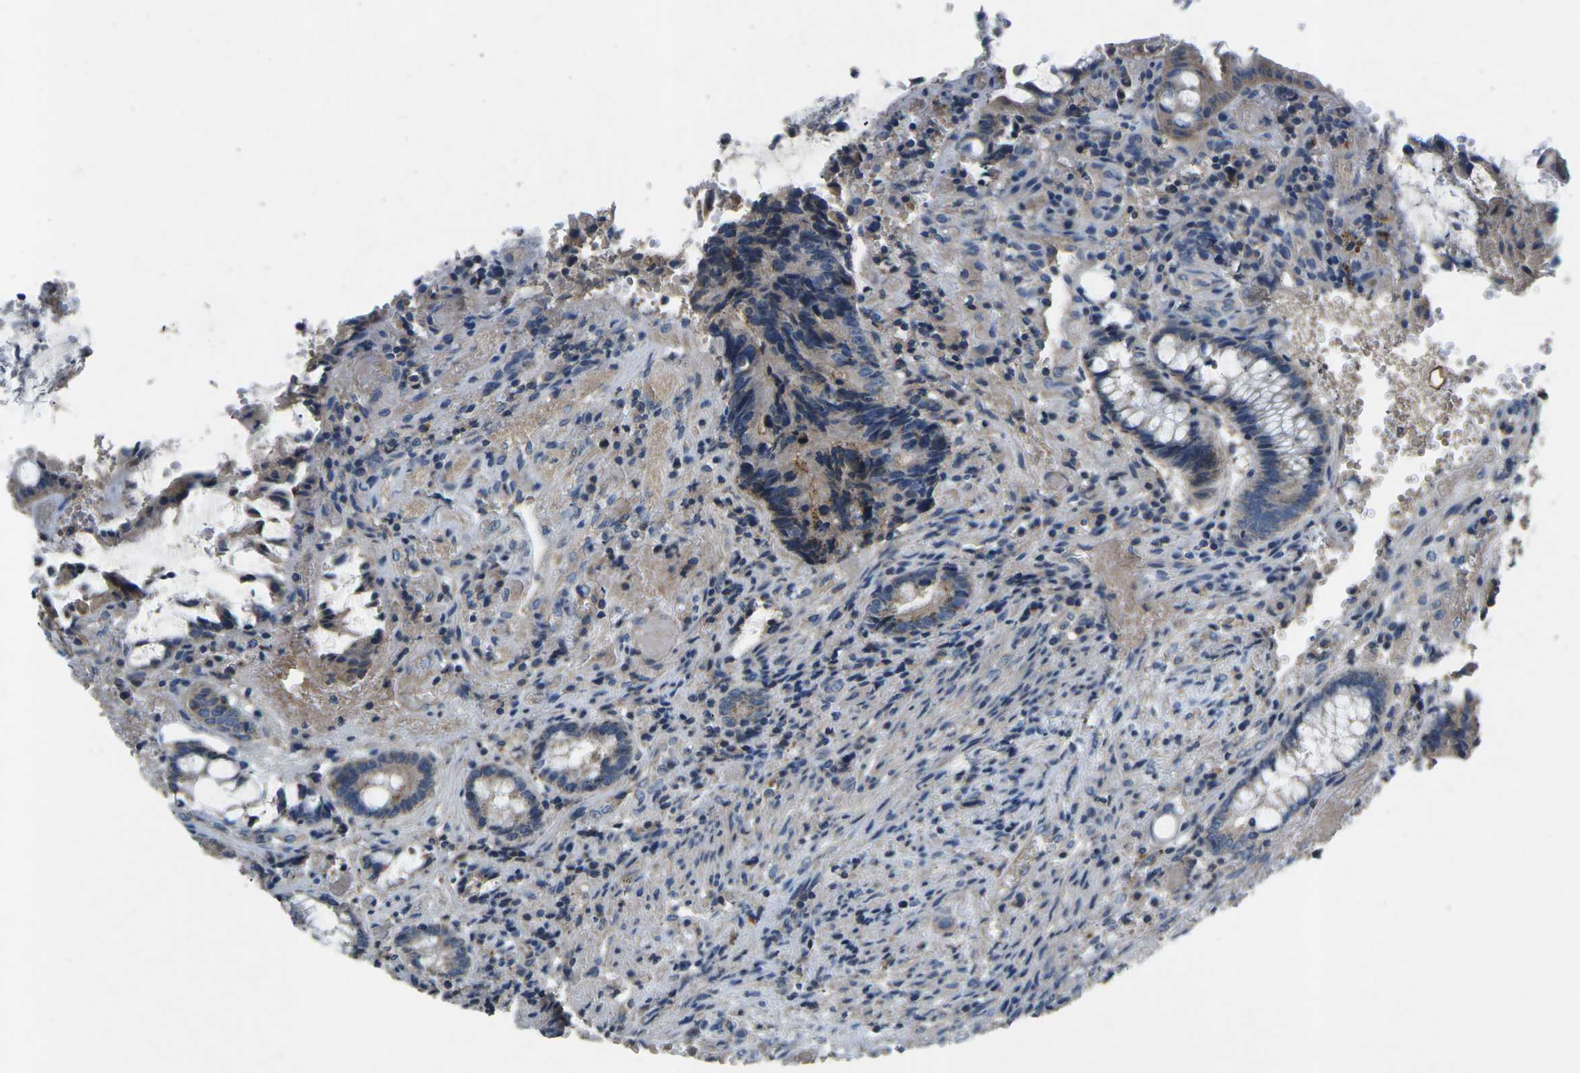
{"staining": {"intensity": "weak", "quantity": "<25%", "location": "cytoplasmic/membranous"}, "tissue": "colorectal cancer", "cell_type": "Tumor cells", "image_type": "cancer", "snomed": [{"axis": "morphology", "description": "Adenocarcinoma, NOS"}, {"axis": "topography", "description": "Colon"}], "caption": "Colorectal cancer (adenocarcinoma) stained for a protein using immunohistochemistry (IHC) reveals no expression tumor cells.", "gene": "PDCD6IP", "patient": {"sex": "female", "age": 57}}